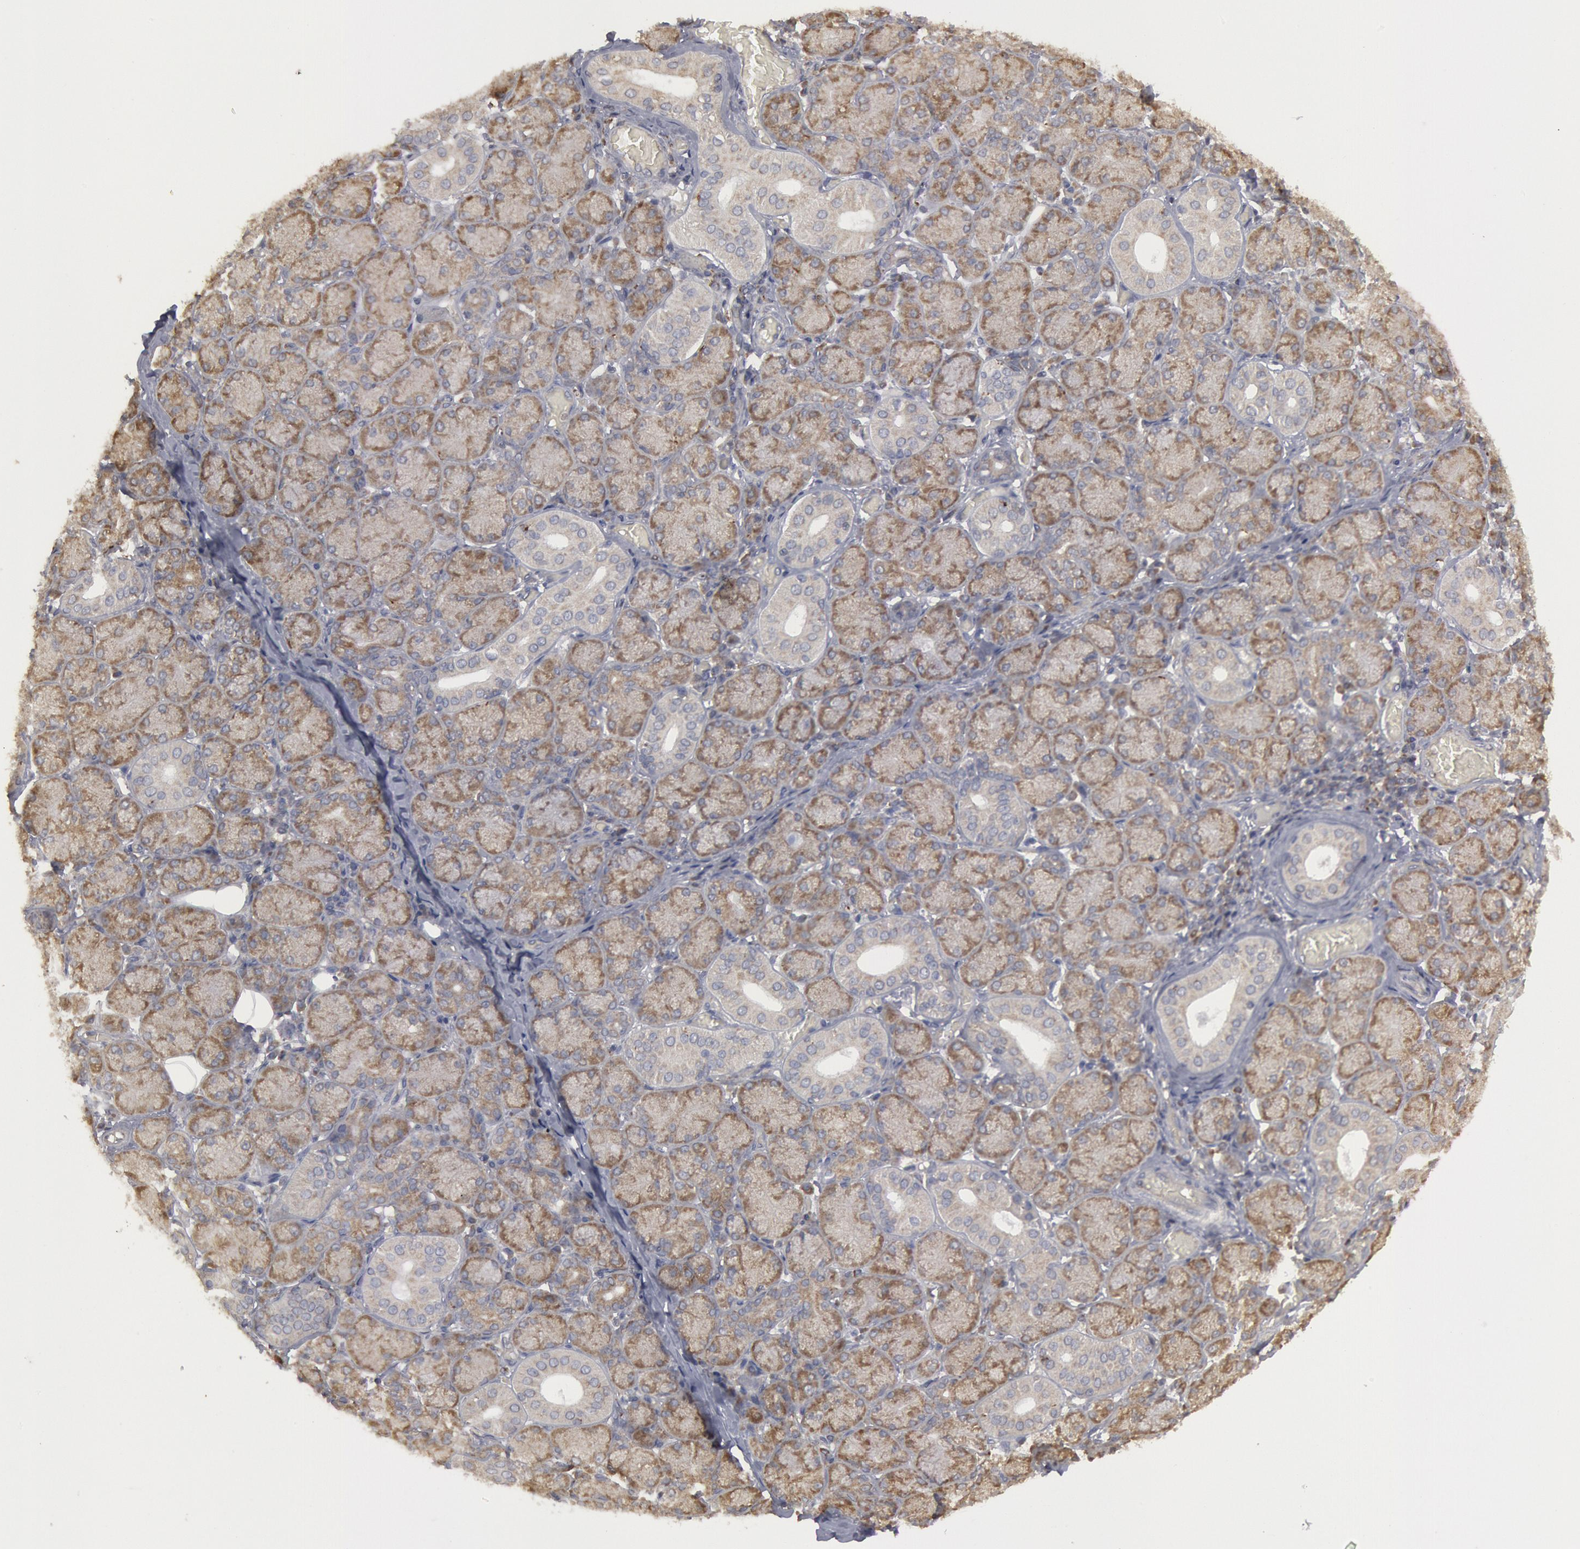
{"staining": {"intensity": "weak", "quantity": ">75%", "location": "cytoplasmic/membranous"}, "tissue": "salivary gland", "cell_type": "Glandular cells", "image_type": "normal", "snomed": [{"axis": "morphology", "description": "Normal tissue, NOS"}, {"axis": "topography", "description": "Salivary gland"}], "caption": "Immunohistochemical staining of unremarkable human salivary gland displays >75% levels of weak cytoplasmic/membranous protein staining in approximately >75% of glandular cells.", "gene": "OSBPL8", "patient": {"sex": "female", "age": 24}}